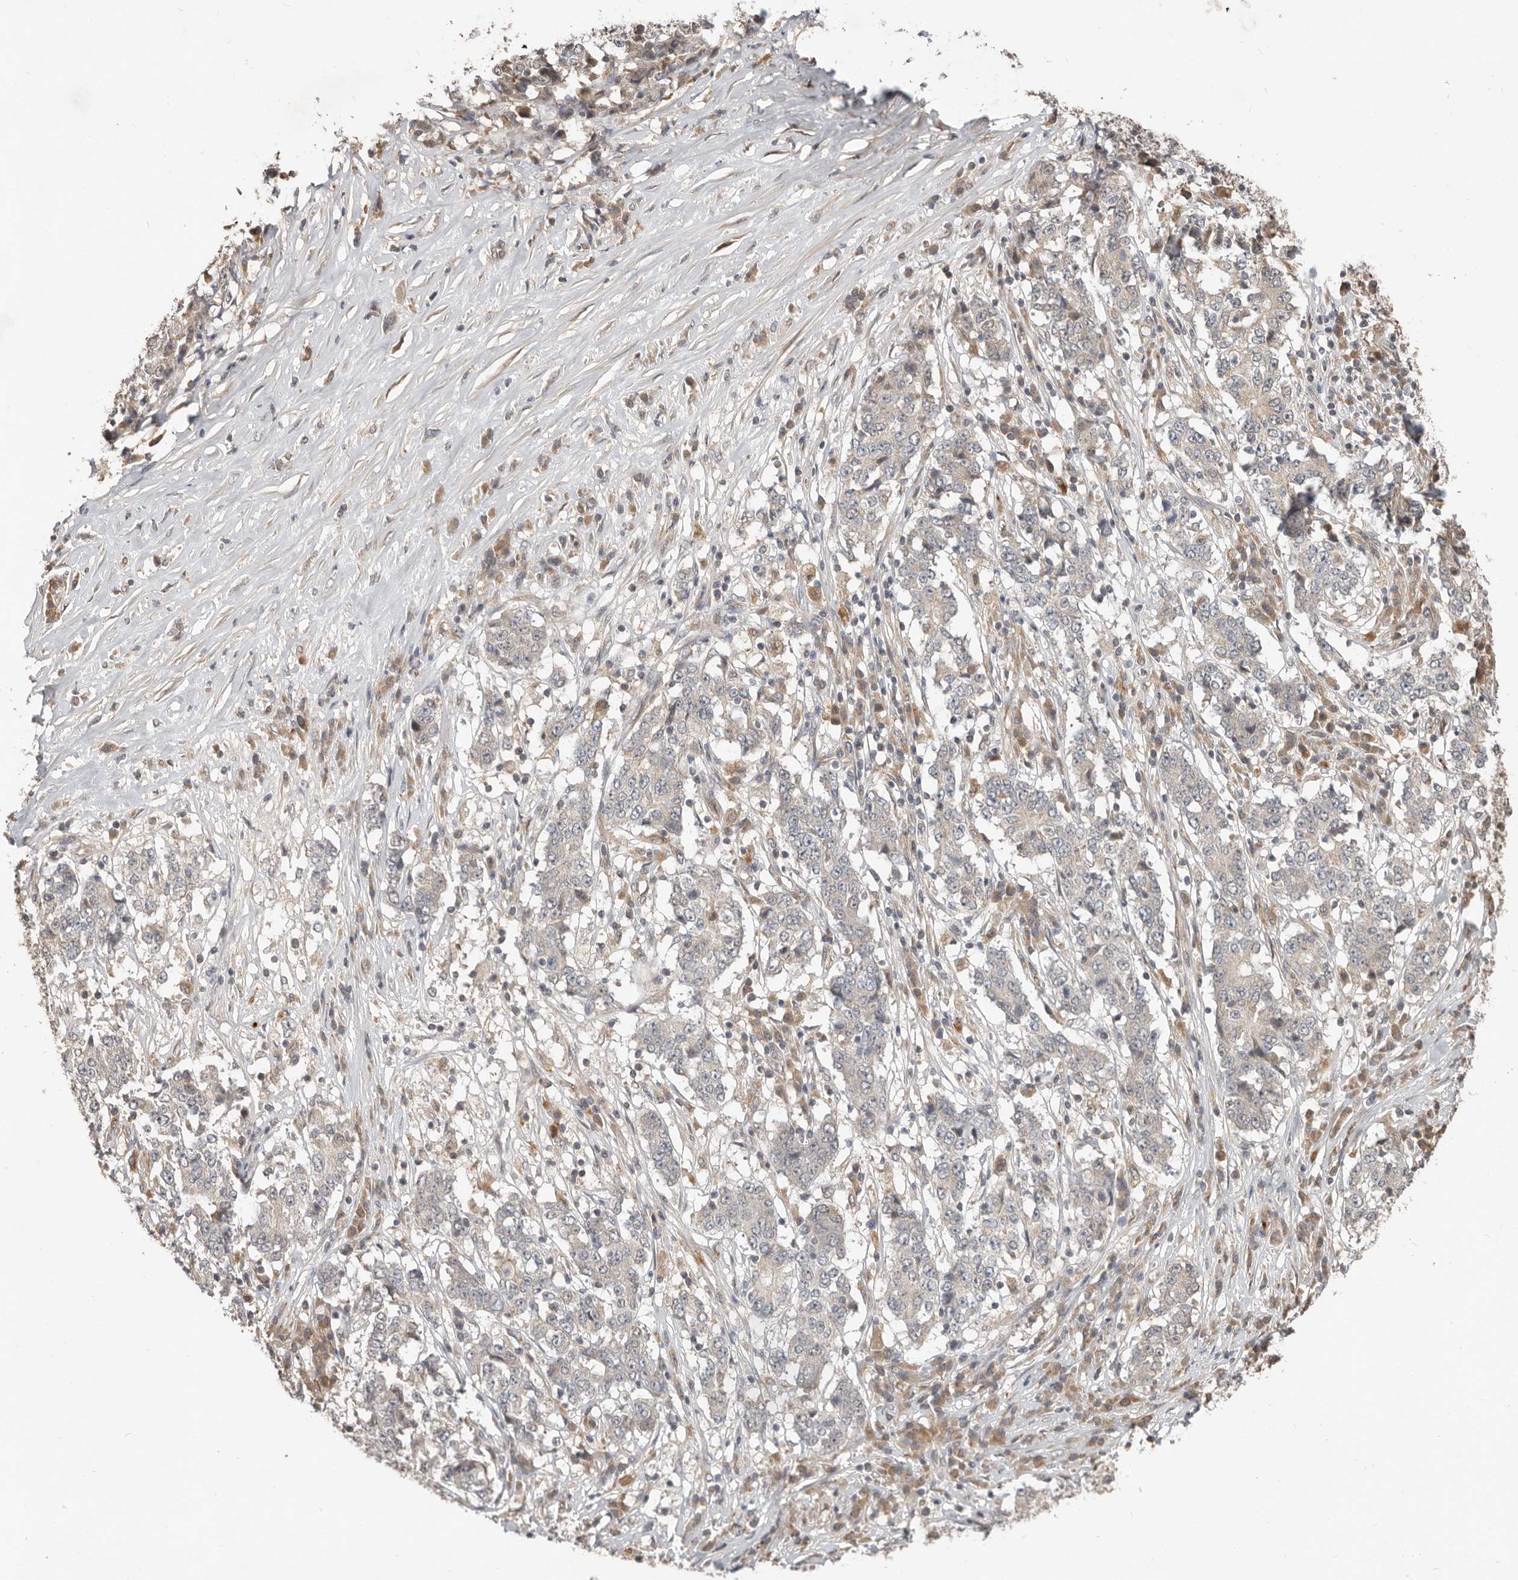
{"staining": {"intensity": "negative", "quantity": "none", "location": "none"}, "tissue": "stomach cancer", "cell_type": "Tumor cells", "image_type": "cancer", "snomed": [{"axis": "morphology", "description": "Adenocarcinoma, NOS"}, {"axis": "topography", "description": "Stomach"}], "caption": "This is an immunohistochemistry (IHC) micrograph of stomach cancer (adenocarcinoma). There is no expression in tumor cells.", "gene": "MTFR2", "patient": {"sex": "male", "age": 59}}